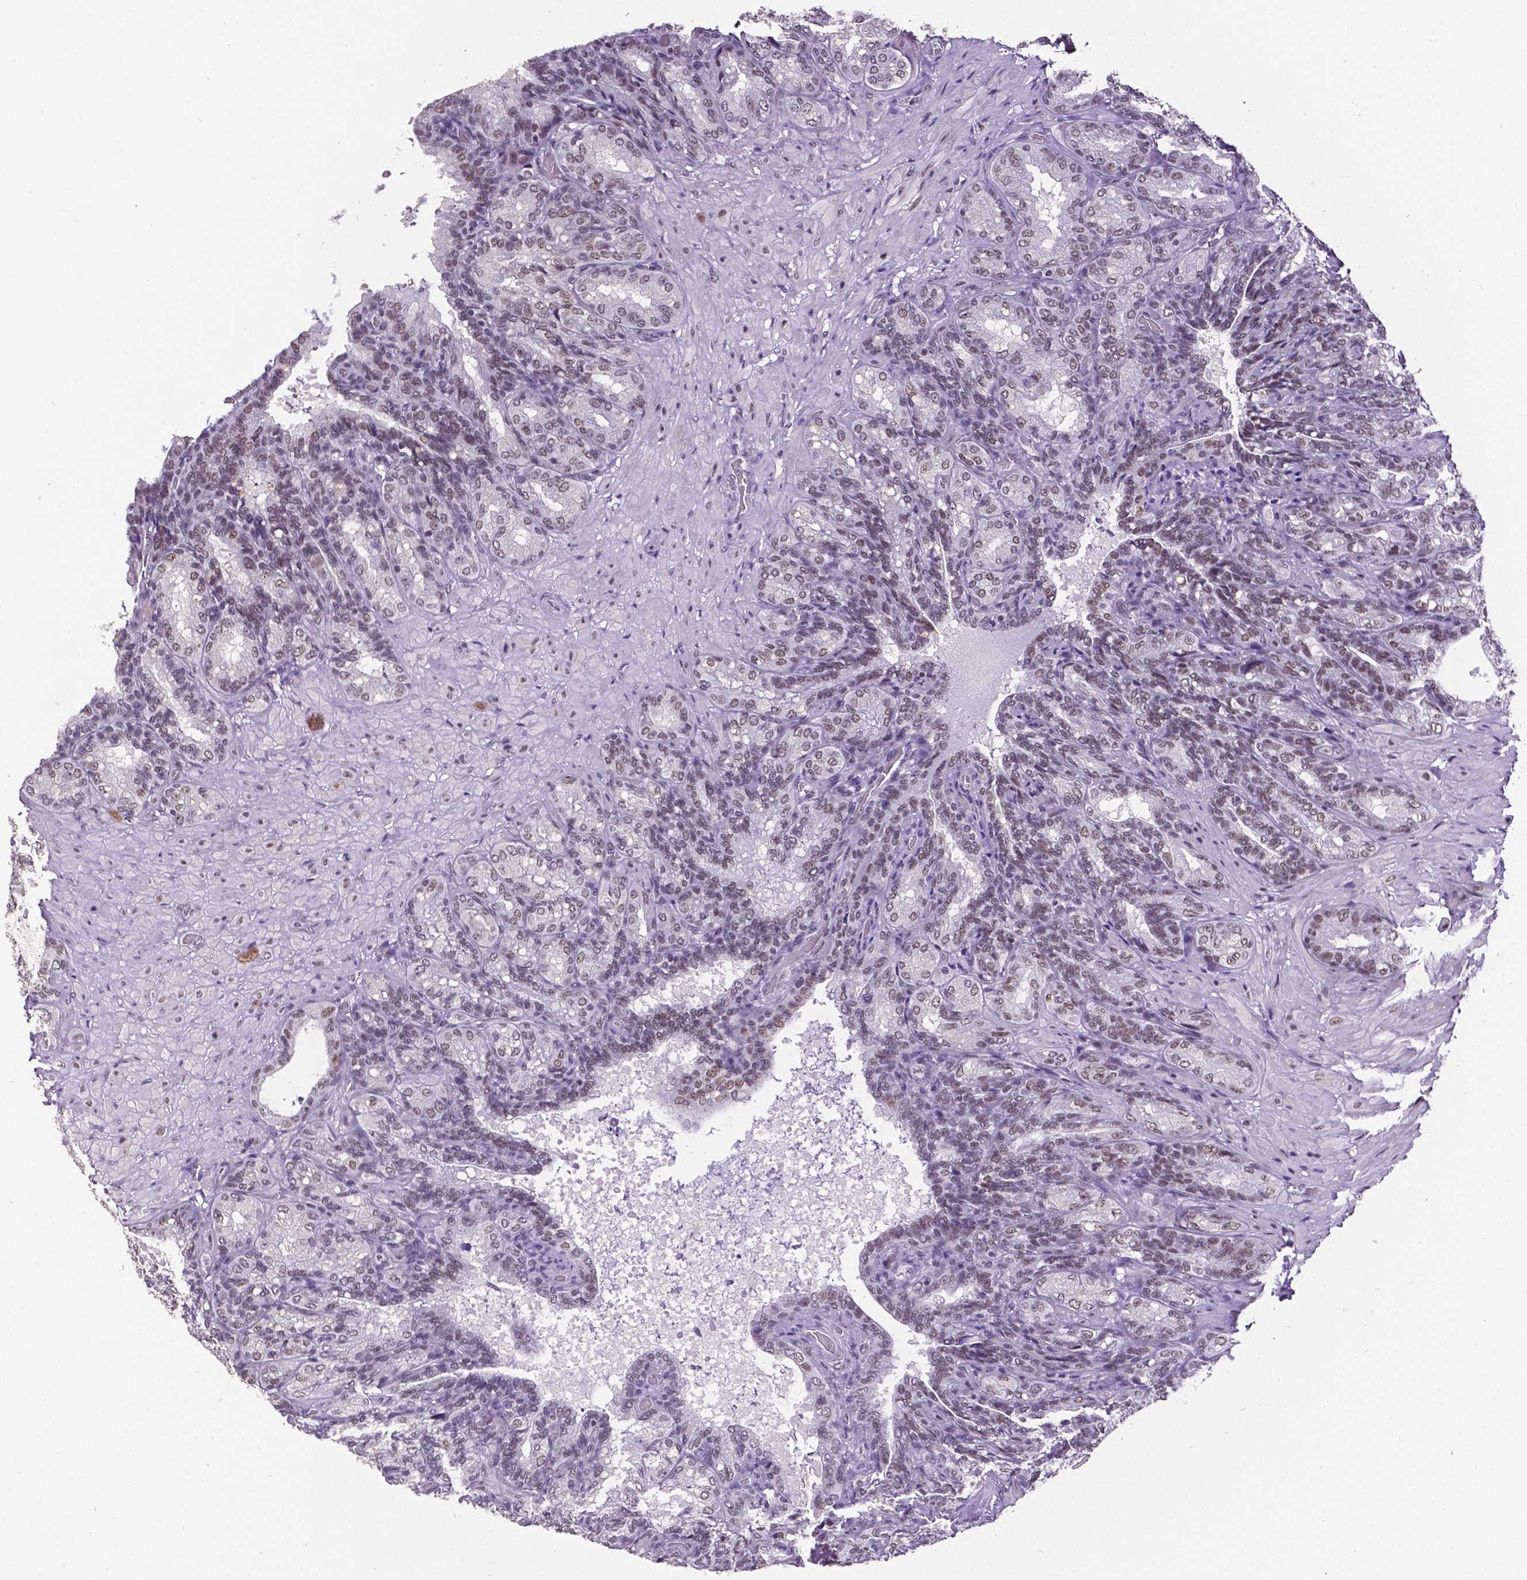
{"staining": {"intensity": "moderate", "quantity": "25%-75%", "location": "nuclear"}, "tissue": "seminal vesicle", "cell_type": "Glandular cells", "image_type": "normal", "snomed": [{"axis": "morphology", "description": "Normal tissue, NOS"}, {"axis": "topography", "description": "Seminal veicle"}], "caption": "IHC of benign human seminal vesicle displays medium levels of moderate nuclear expression in about 25%-75% of glandular cells.", "gene": "REST", "patient": {"sex": "male", "age": 68}}